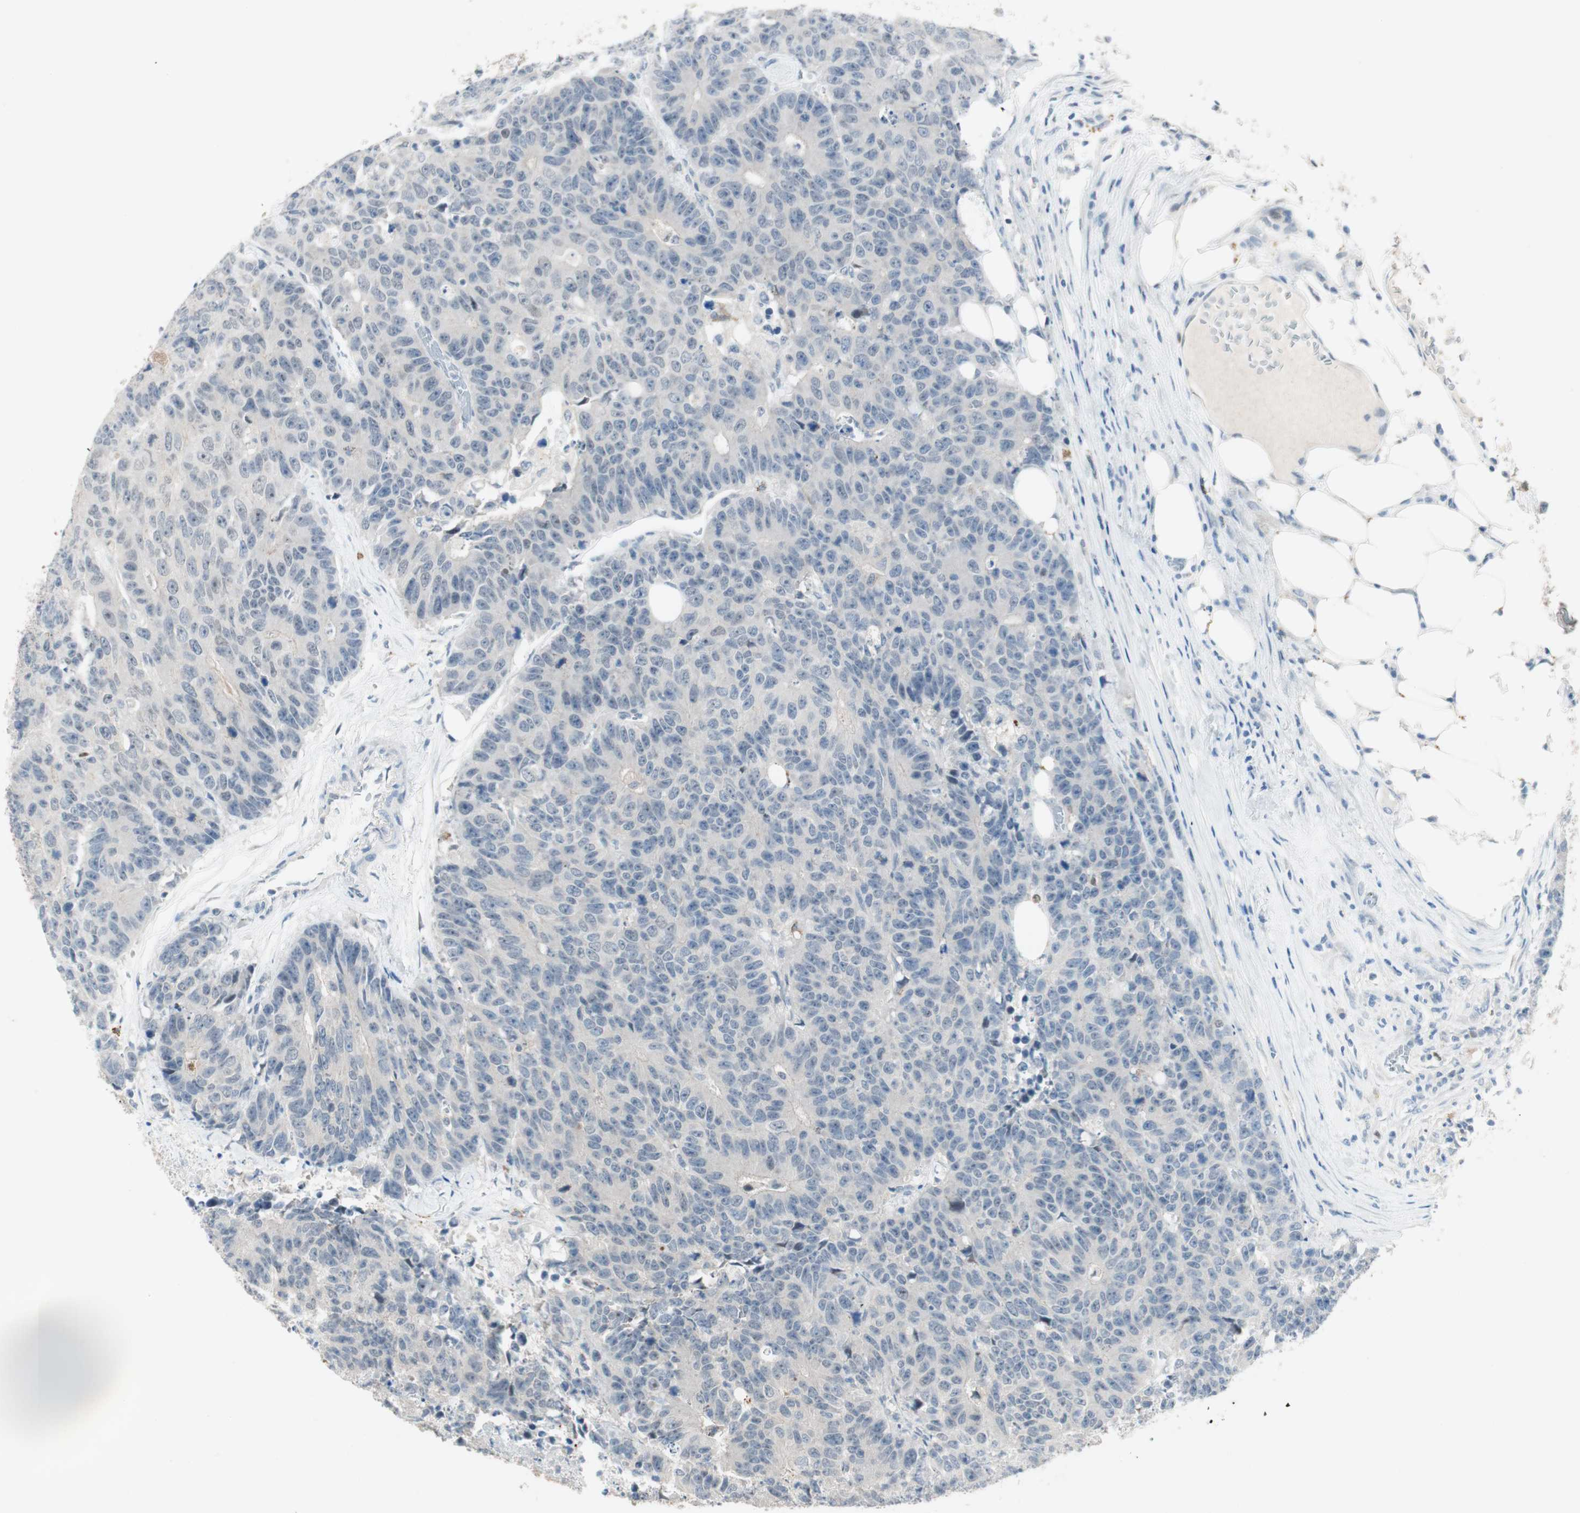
{"staining": {"intensity": "weak", "quantity": "<25%", "location": "cytoplasmic/membranous"}, "tissue": "colorectal cancer", "cell_type": "Tumor cells", "image_type": "cancer", "snomed": [{"axis": "morphology", "description": "Adenocarcinoma, NOS"}, {"axis": "topography", "description": "Colon"}], "caption": "IHC image of neoplastic tissue: human adenocarcinoma (colorectal) stained with DAB demonstrates no significant protein positivity in tumor cells.", "gene": "RTL6", "patient": {"sex": "female", "age": 86}}